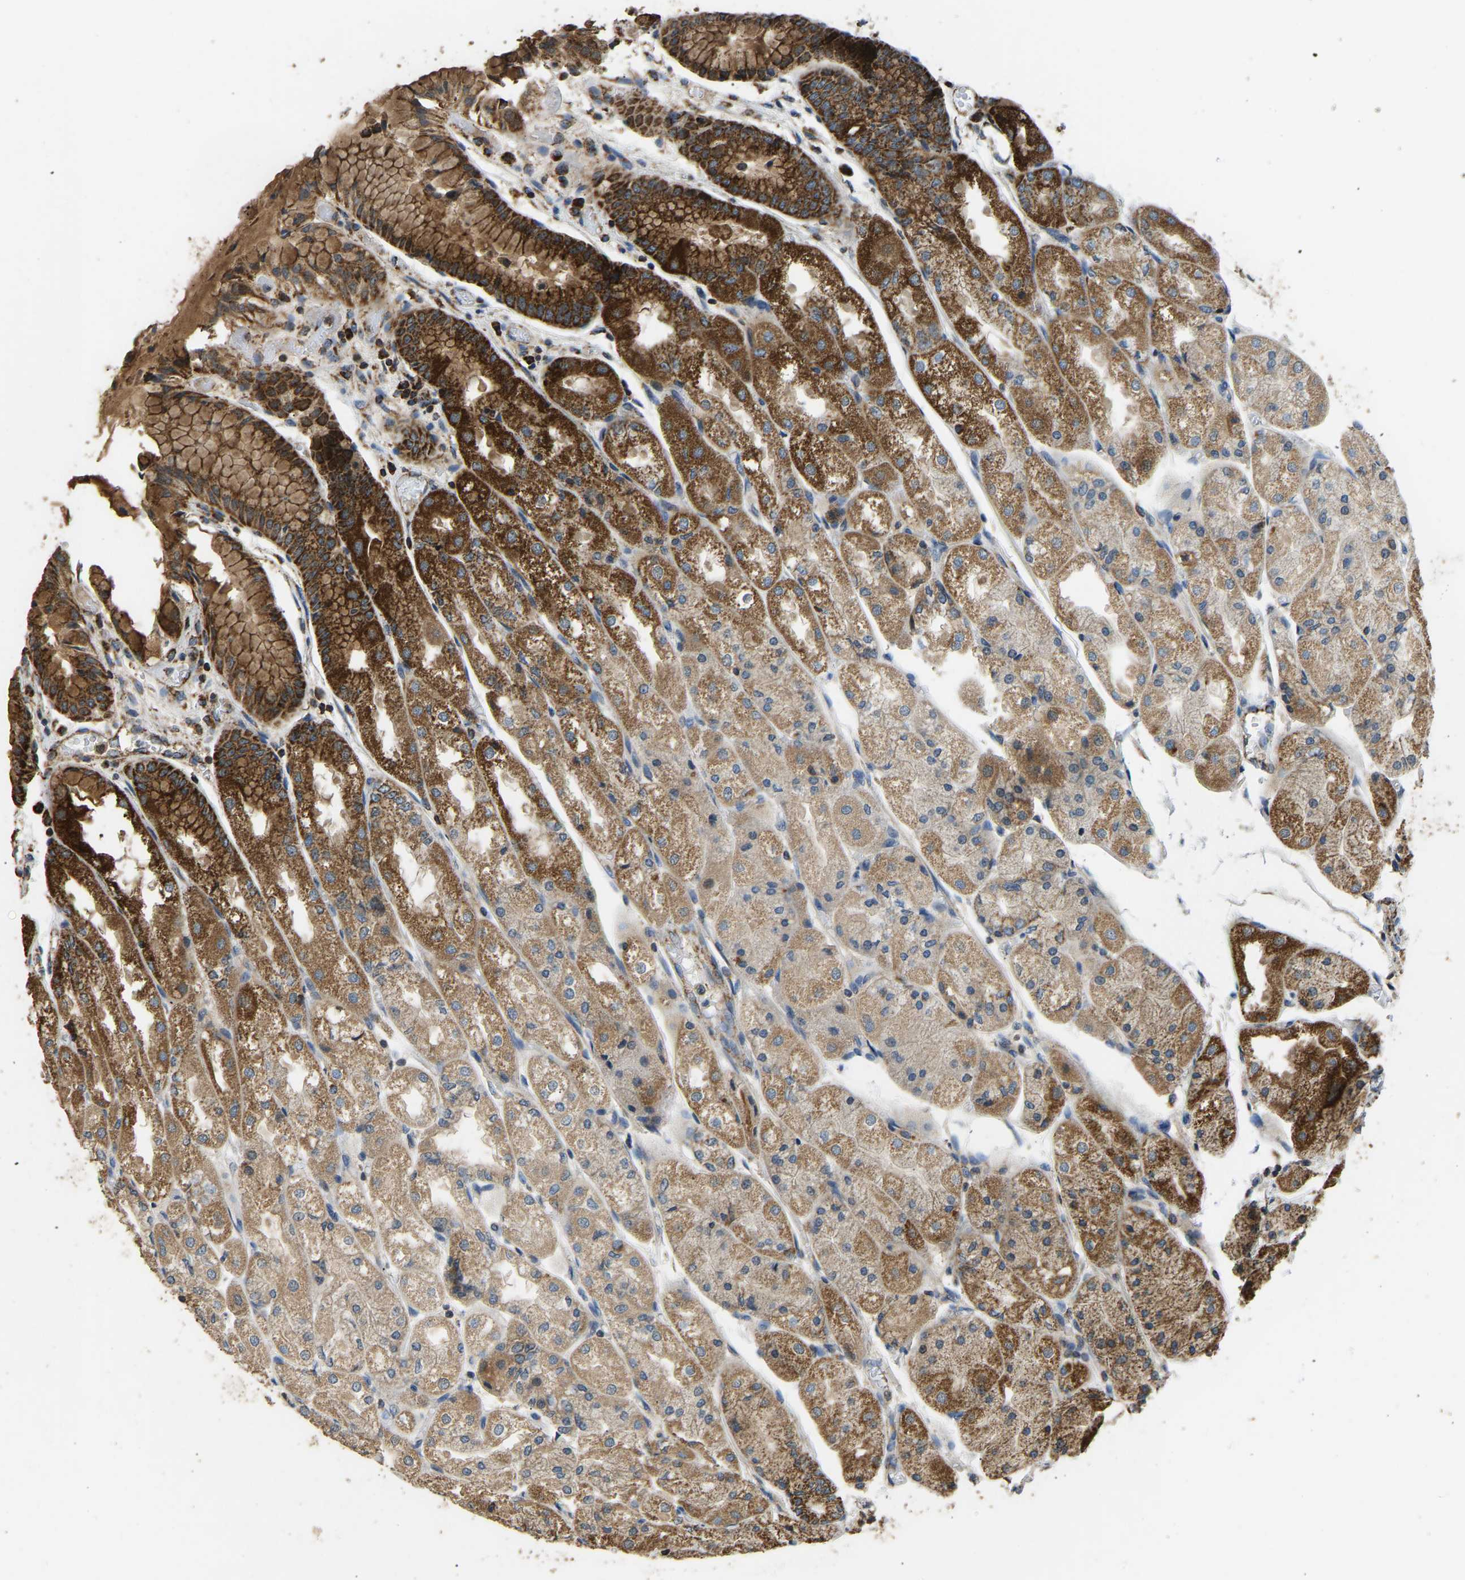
{"staining": {"intensity": "strong", "quantity": ">75%", "location": "cytoplasmic/membranous"}, "tissue": "stomach", "cell_type": "Glandular cells", "image_type": "normal", "snomed": [{"axis": "morphology", "description": "Normal tissue, NOS"}, {"axis": "topography", "description": "Stomach, upper"}], "caption": "Protein staining of benign stomach exhibits strong cytoplasmic/membranous expression in about >75% of glandular cells.", "gene": "TUFM", "patient": {"sex": "male", "age": 72}}